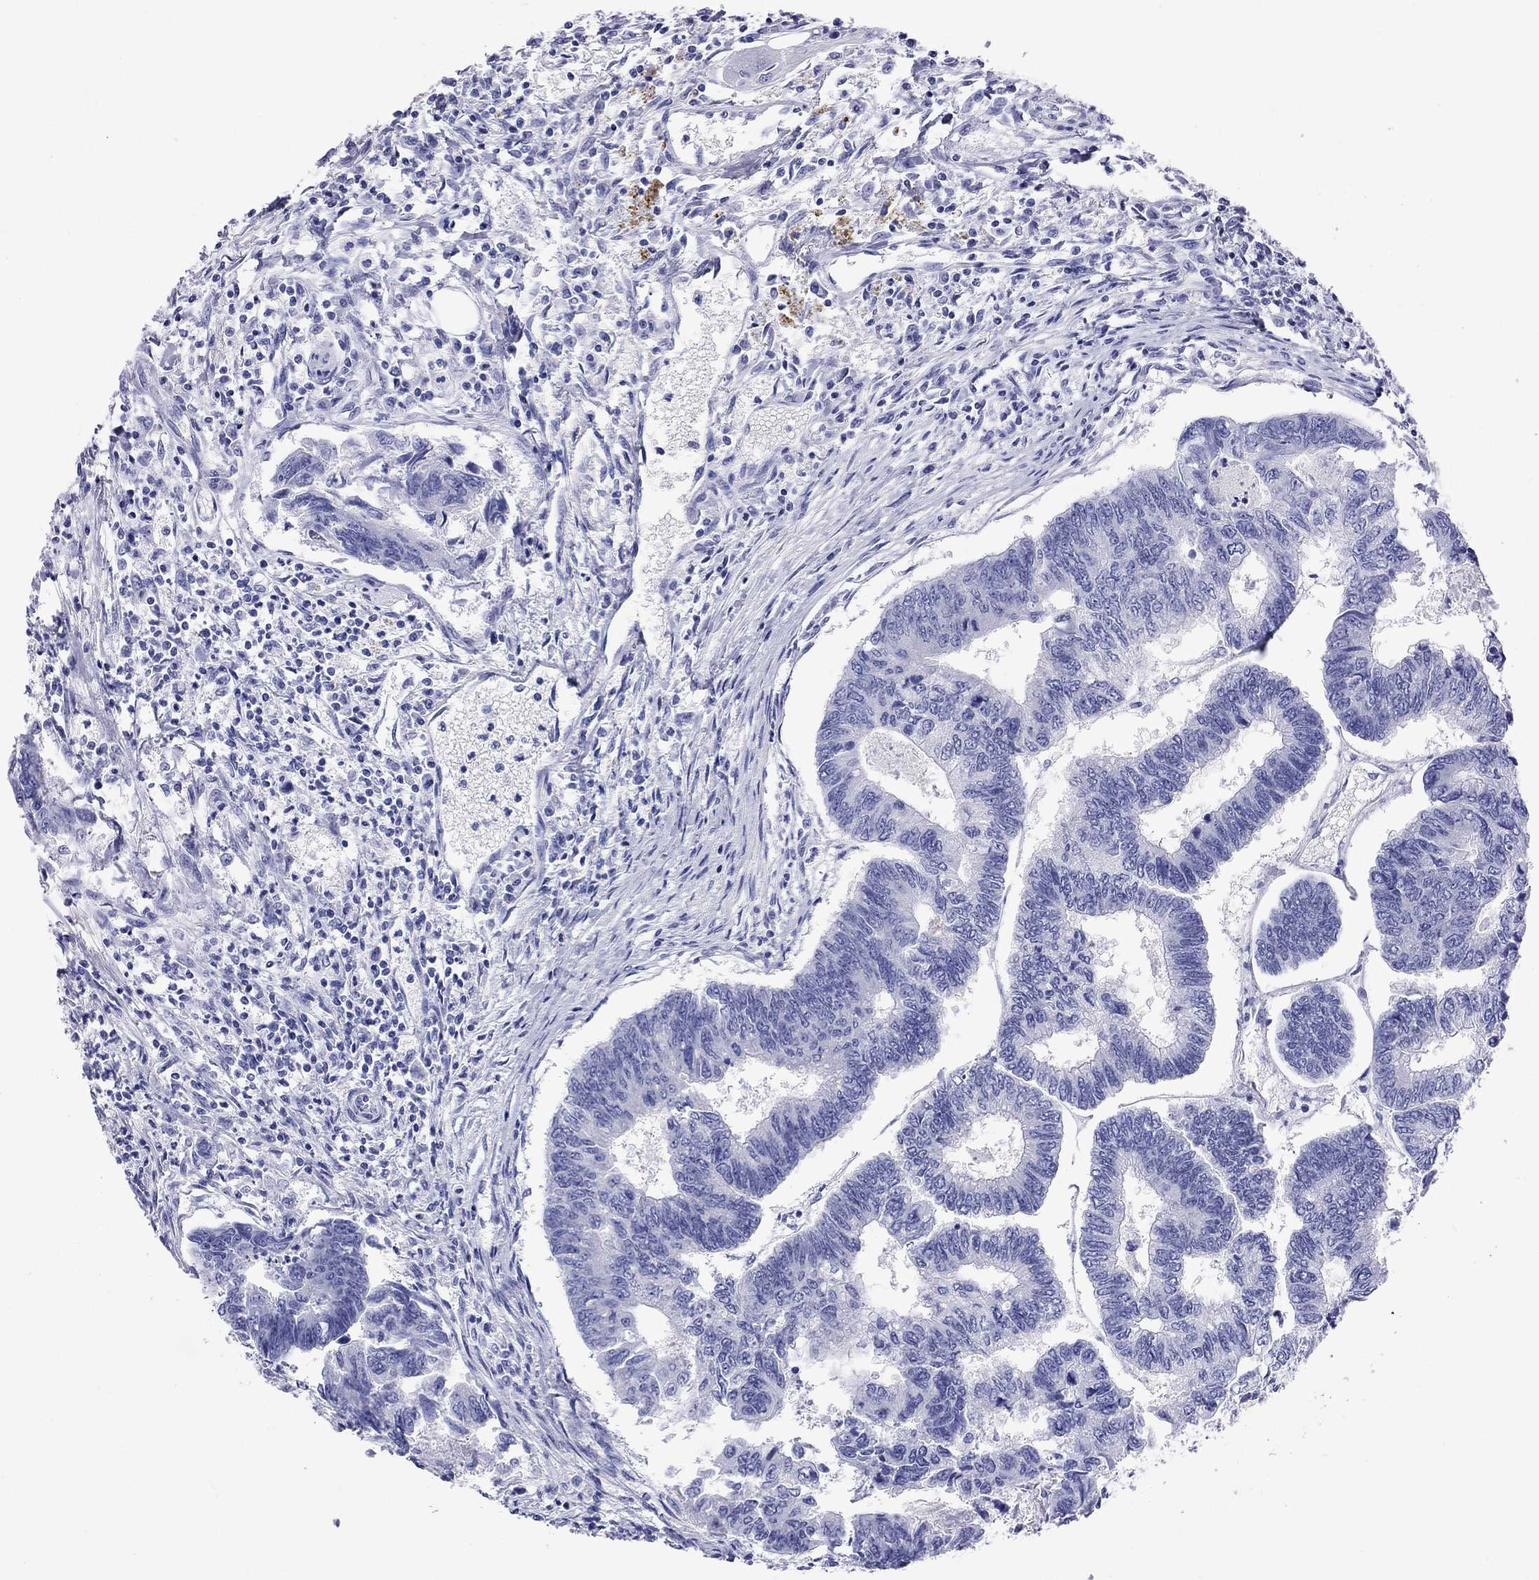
{"staining": {"intensity": "negative", "quantity": "none", "location": "none"}, "tissue": "colorectal cancer", "cell_type": "Tumor cells", "image_type": "cancer", "snomed": [{"axis": "morphology", "description": "Adenocarcinoma, NOS"}, {"axis": "topography", "description": "Colon"}], "caption": "Immunohistochemical staining of human colorectal cancer (adenocarcinoma) demonstrates no significant expression in tumor cells.", "gene": "KIAA2012", "patient": {"sex": "female", "age": 65}}